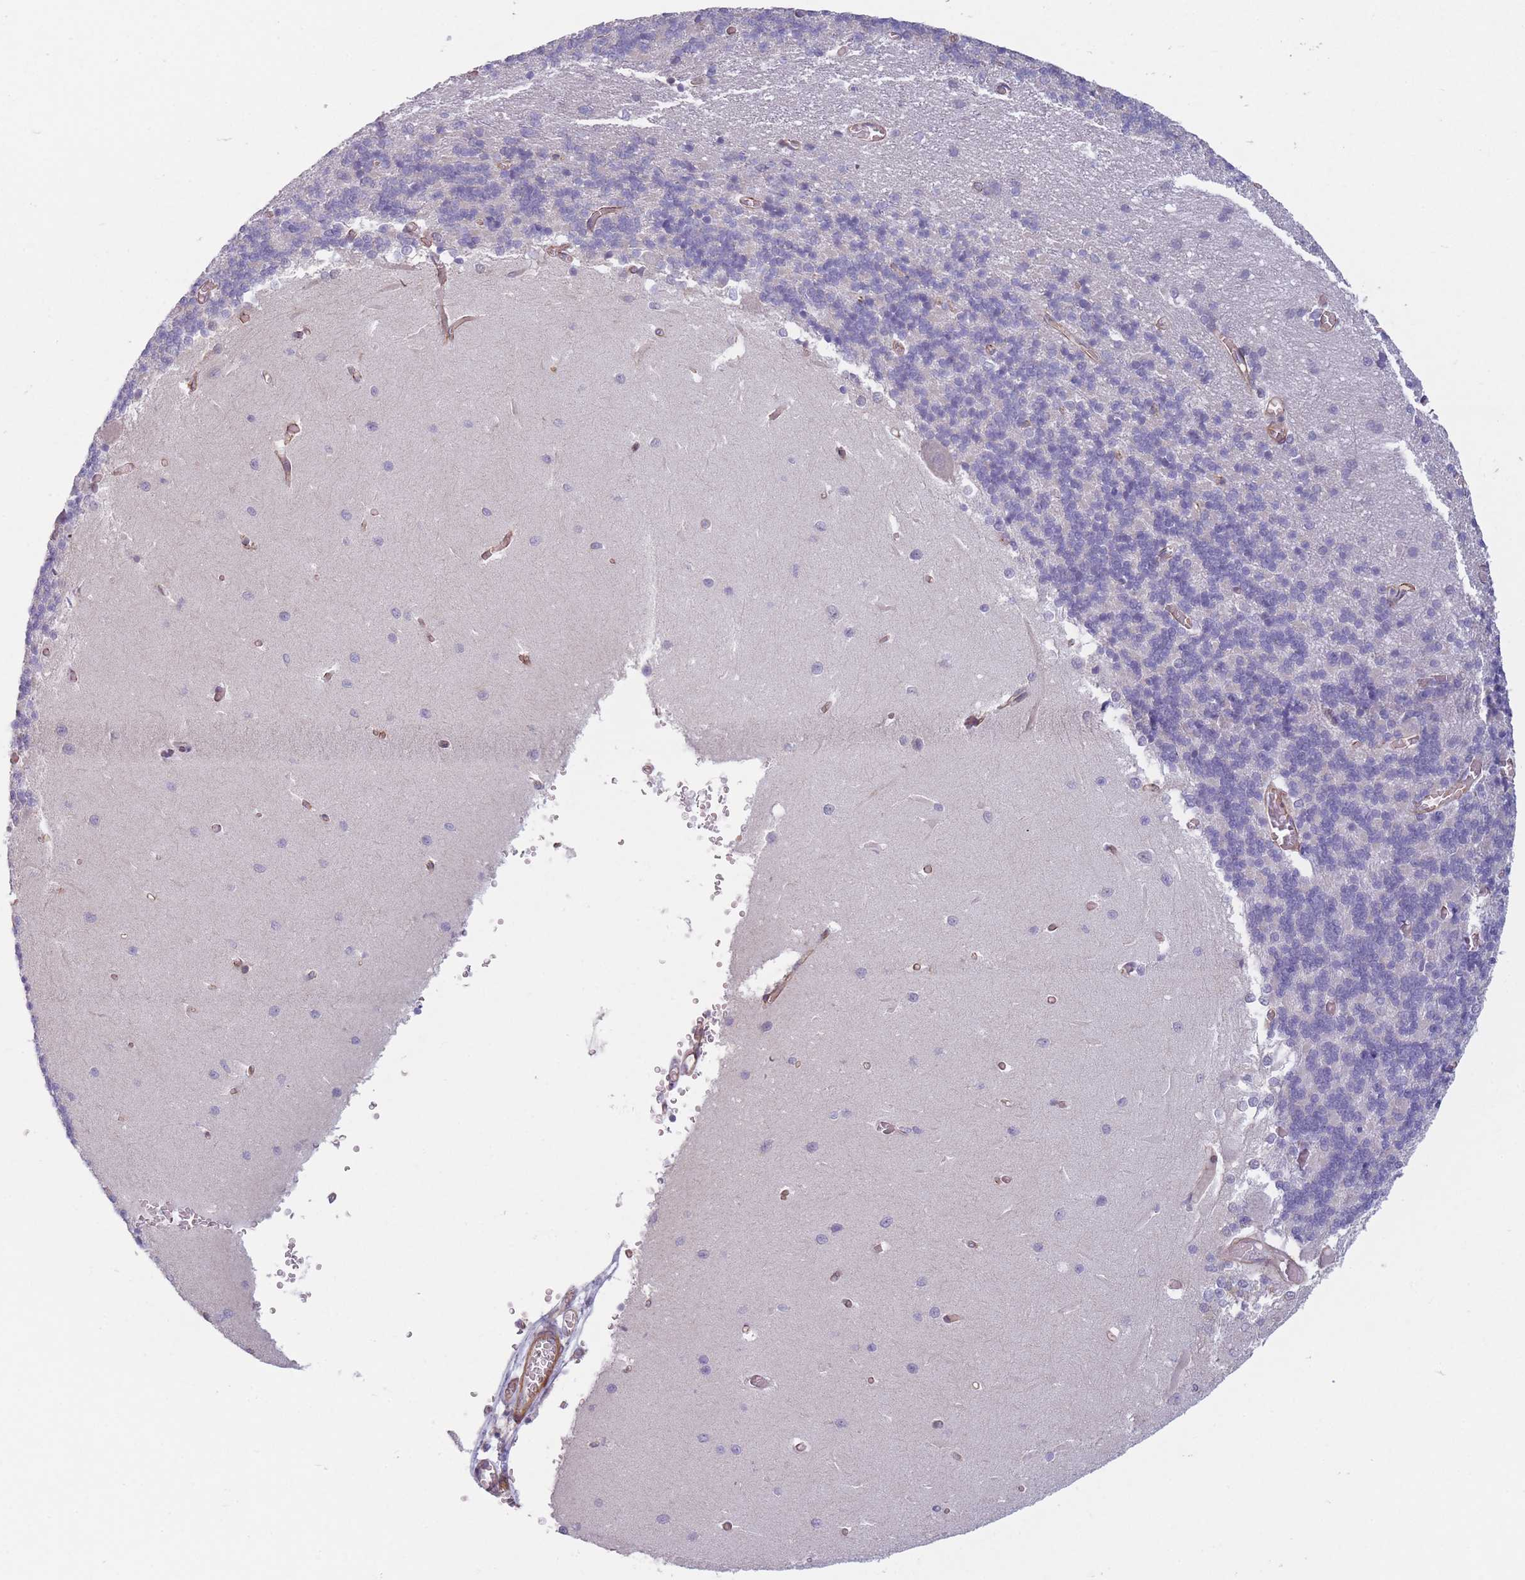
{"staining": {"intensity": "negative", "quantity": "none", "location": "none"}, "tissue": "cerebellum", "cell_type": "Cells in granular layer", "image_type": "normal", "snomed": [{"axis": "morphology", "description": "Normal tissue, NOS"}, {"axis": "topography", "description": "Cerebellum"}], "caption": "Immunohistochemistry (IHC) micrograph of unremarkable cerebellum stained for a protein (brown), which shows no staining in cells in granular layer. (Brightfield microscopy of DAB IHC at high magnification).", "gene": "SLC7A6", "patient": {"sex": "male", "age": 37}}